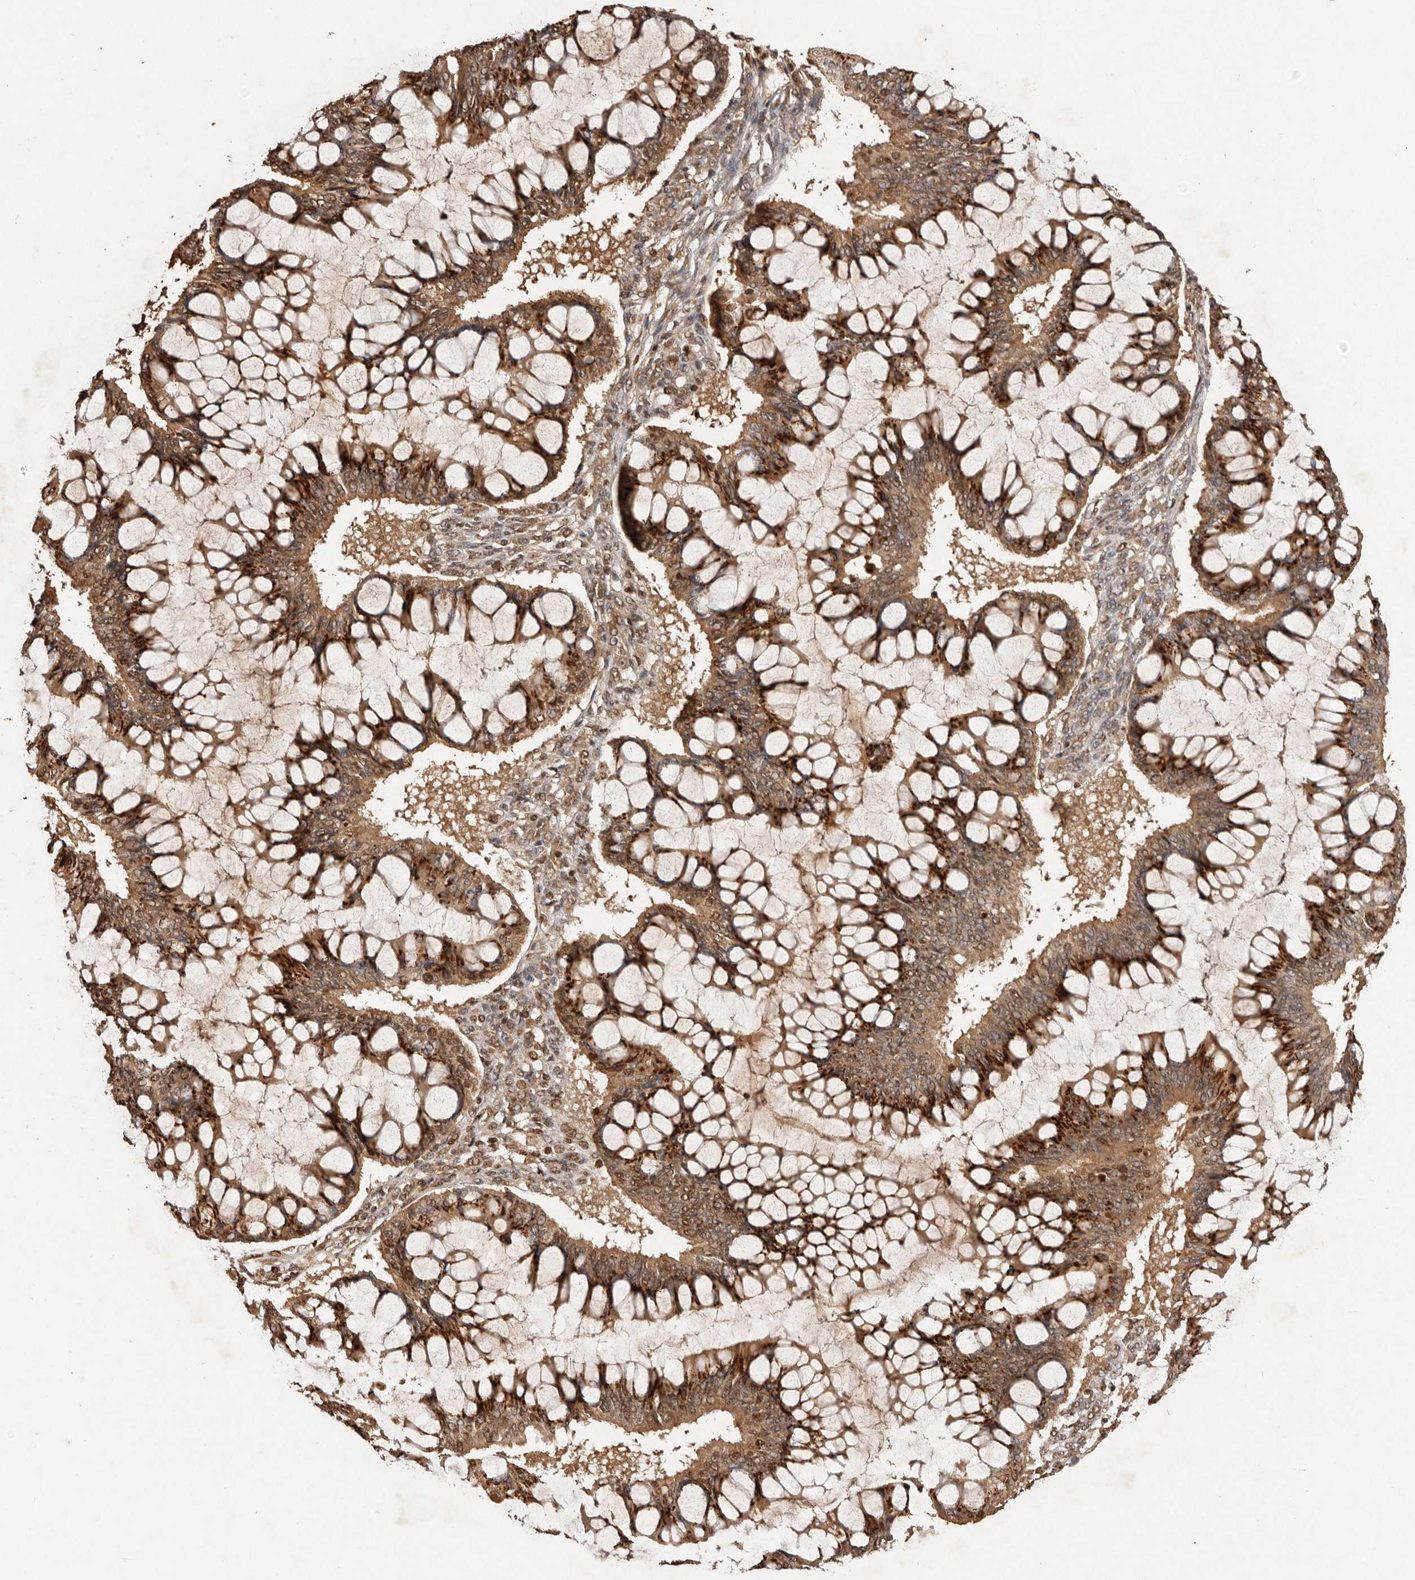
{"staining": {"intensity": "strong", "quantity": "25%-75%", "location": "cytoplasmic/membranous,nuclear"}, "tissue": "ovarian cancer", "cell_type": "Tumor cells", "image_type": "cancer", "snomed": [{"axis": "morphology", "description": "Cystadenocarcinoma, mucinous, NOS"}, {"axis": "topography", "description": "Ovary"}], "caption": "Immunohistochemistry (IHC) histopathology image of ovarian cancer stained for a protein (brown), which reveals high levels of strong cytoplasmic/membranous and nuclear expression in about 25%-75% of tumor cells.", "gene": "NOTCH1", "patient": {"sex": "female", "age": 73}}